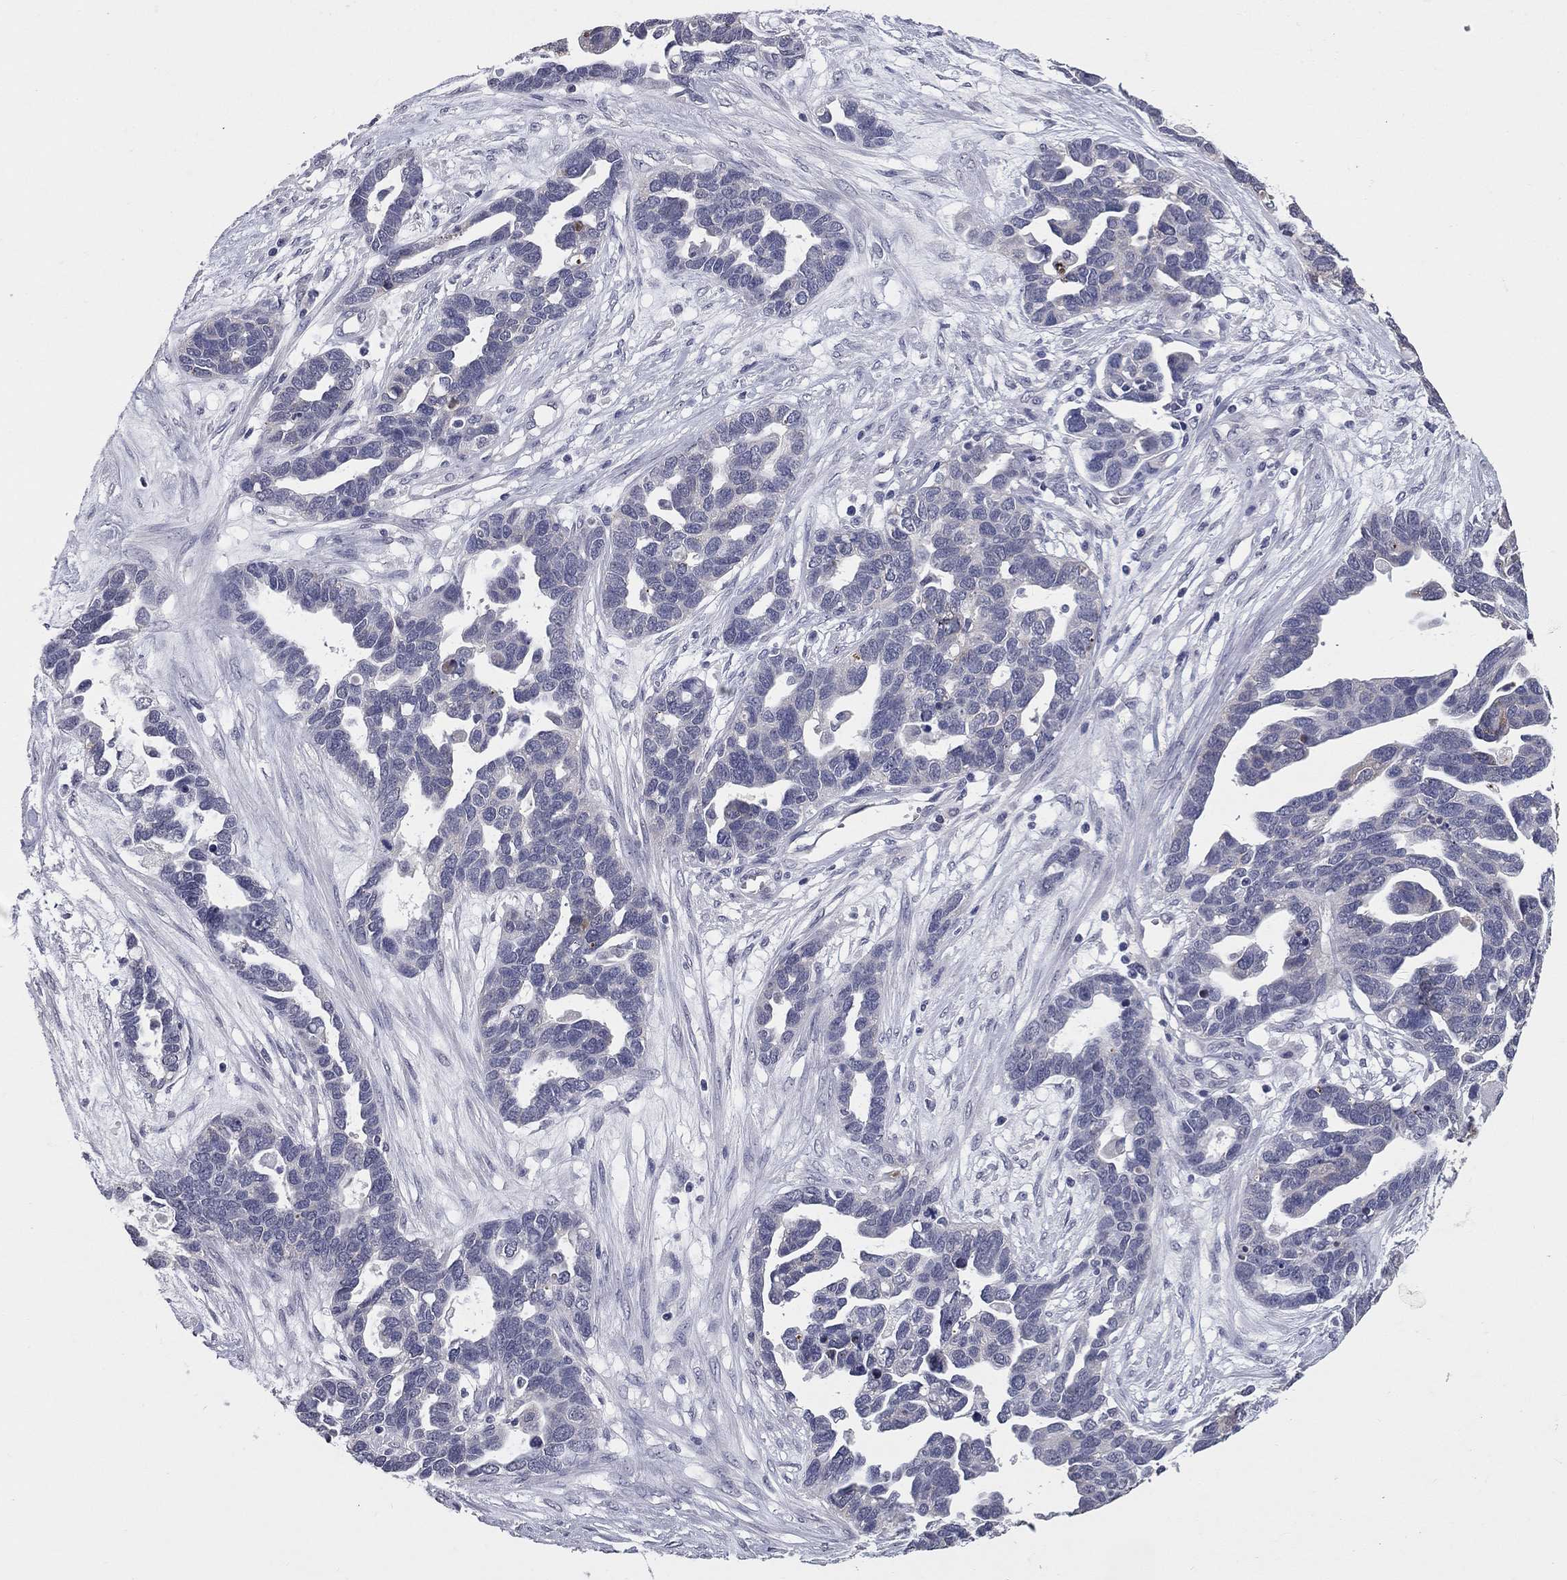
{"staining": {"intensity": "weak", "quantity": "<25%", "location": "cytoplasmic/membranous"}, "tissue": "ovarian cancer", "cell_type": "Tumor cells", "image_type": "cancer", "snomed": [{"axis": "morphology", "description": "Cystadenocarcinoma, serous, NOS"}, {"axis": "topography", "description": "Ovary"}], "caption": "Tumor cells are negative for brown protein staining in ovarian cancer.", "gene": "SHOC2", "patient": {"sex": "female", "age": 54}}